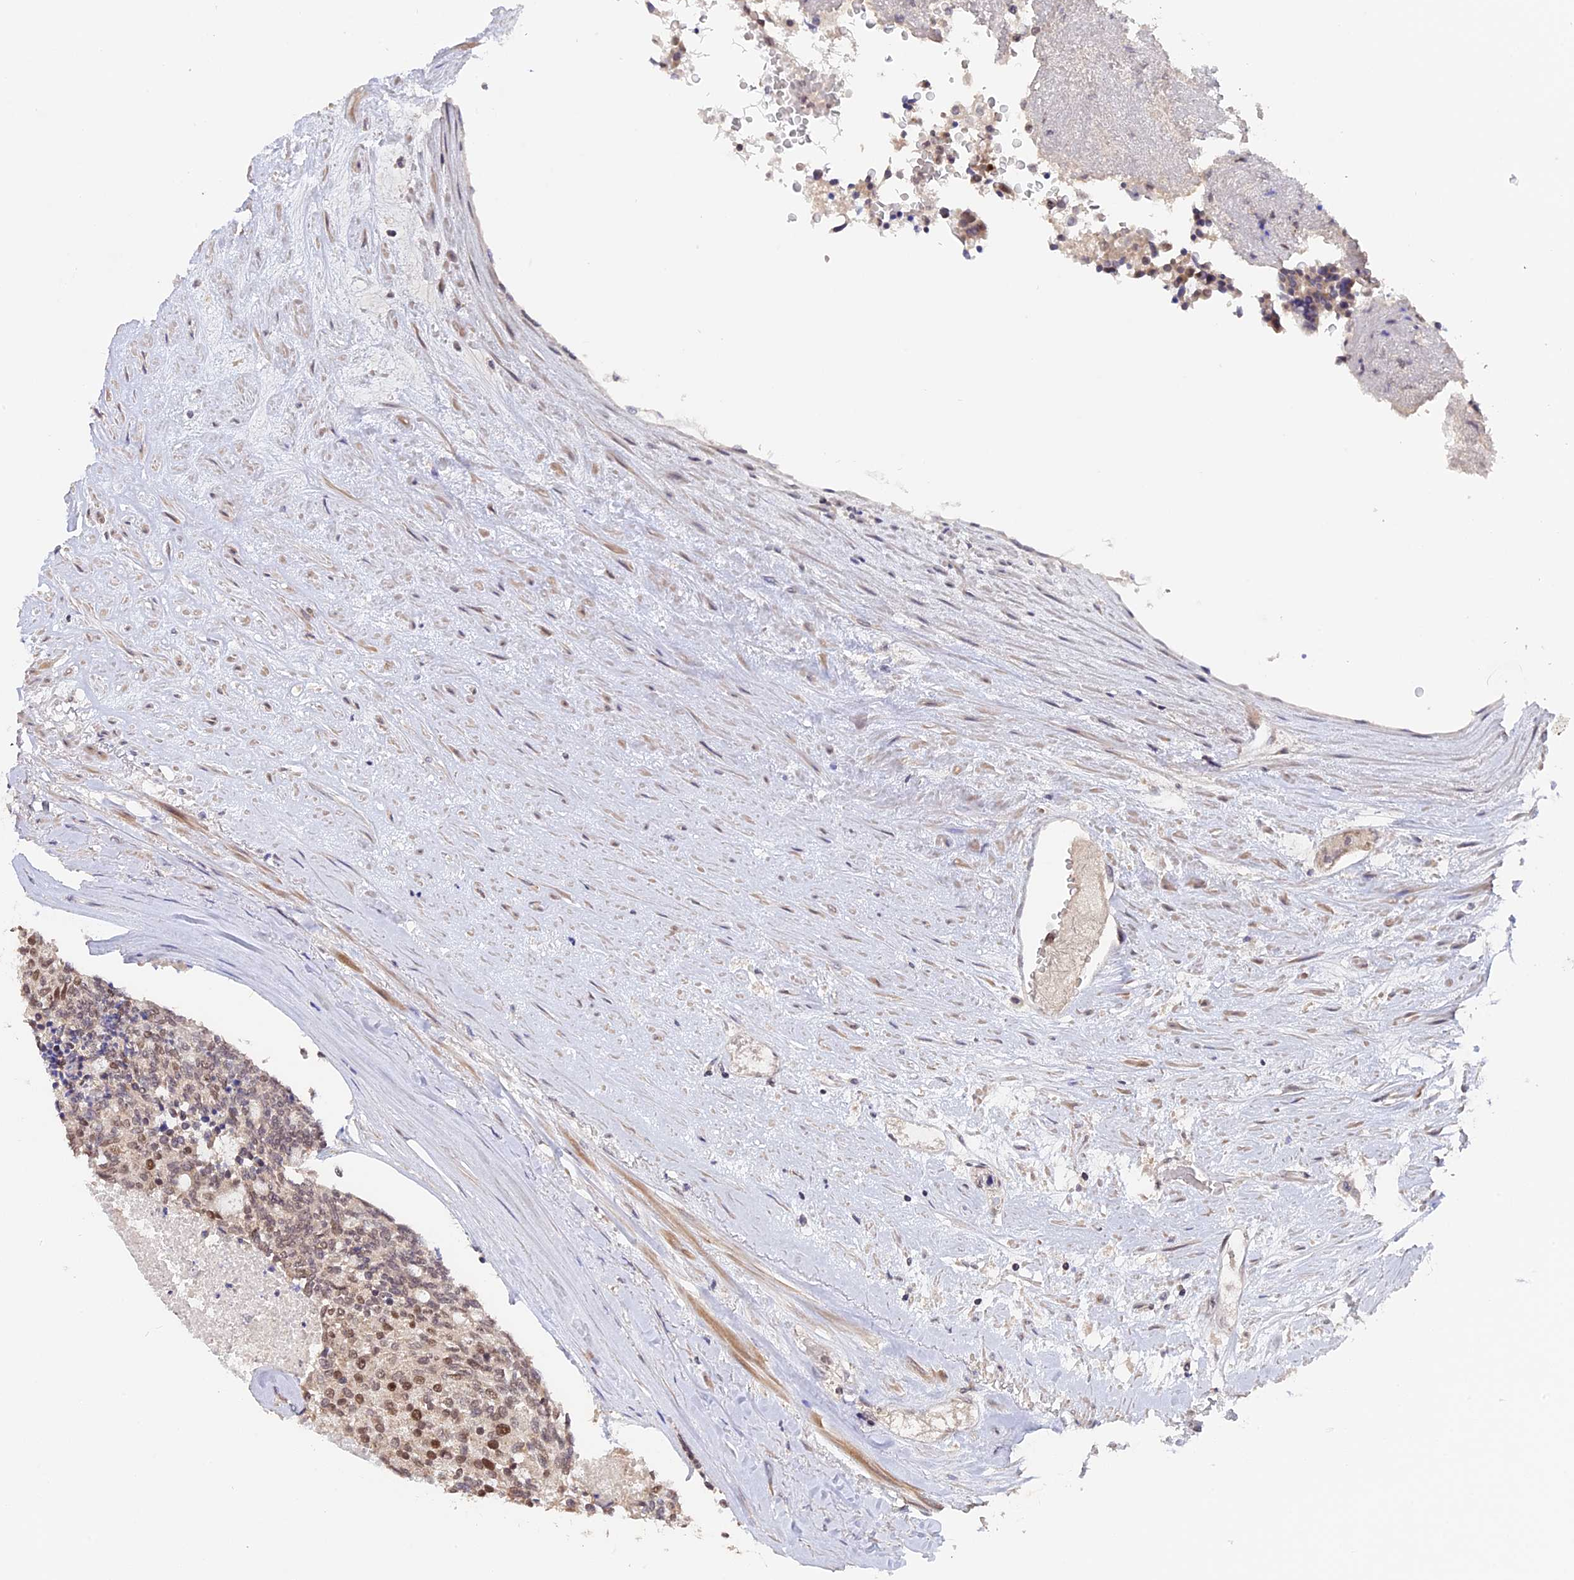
{"staining": {"intensity": "moderate", "quantity": ">75%", "location": "nuclear"}, "tissue": "carcinoid", "cell_type": "Tumor cells", "image_type": "cancer", "snomed": [{"axis": "morphology", "description": "Carcinoid, malignant, NOS"}, {"axis": "topography", "description": "Pancreas"}], "caption": "Immunohistochemistry image of carcinoid stained for a protein (brown), which demonstrates medium levels of moderate nuclear expression in about >75% of tumor cells.", "gene": "RFC5", "patient": {"sex": "female", "age": 54}}